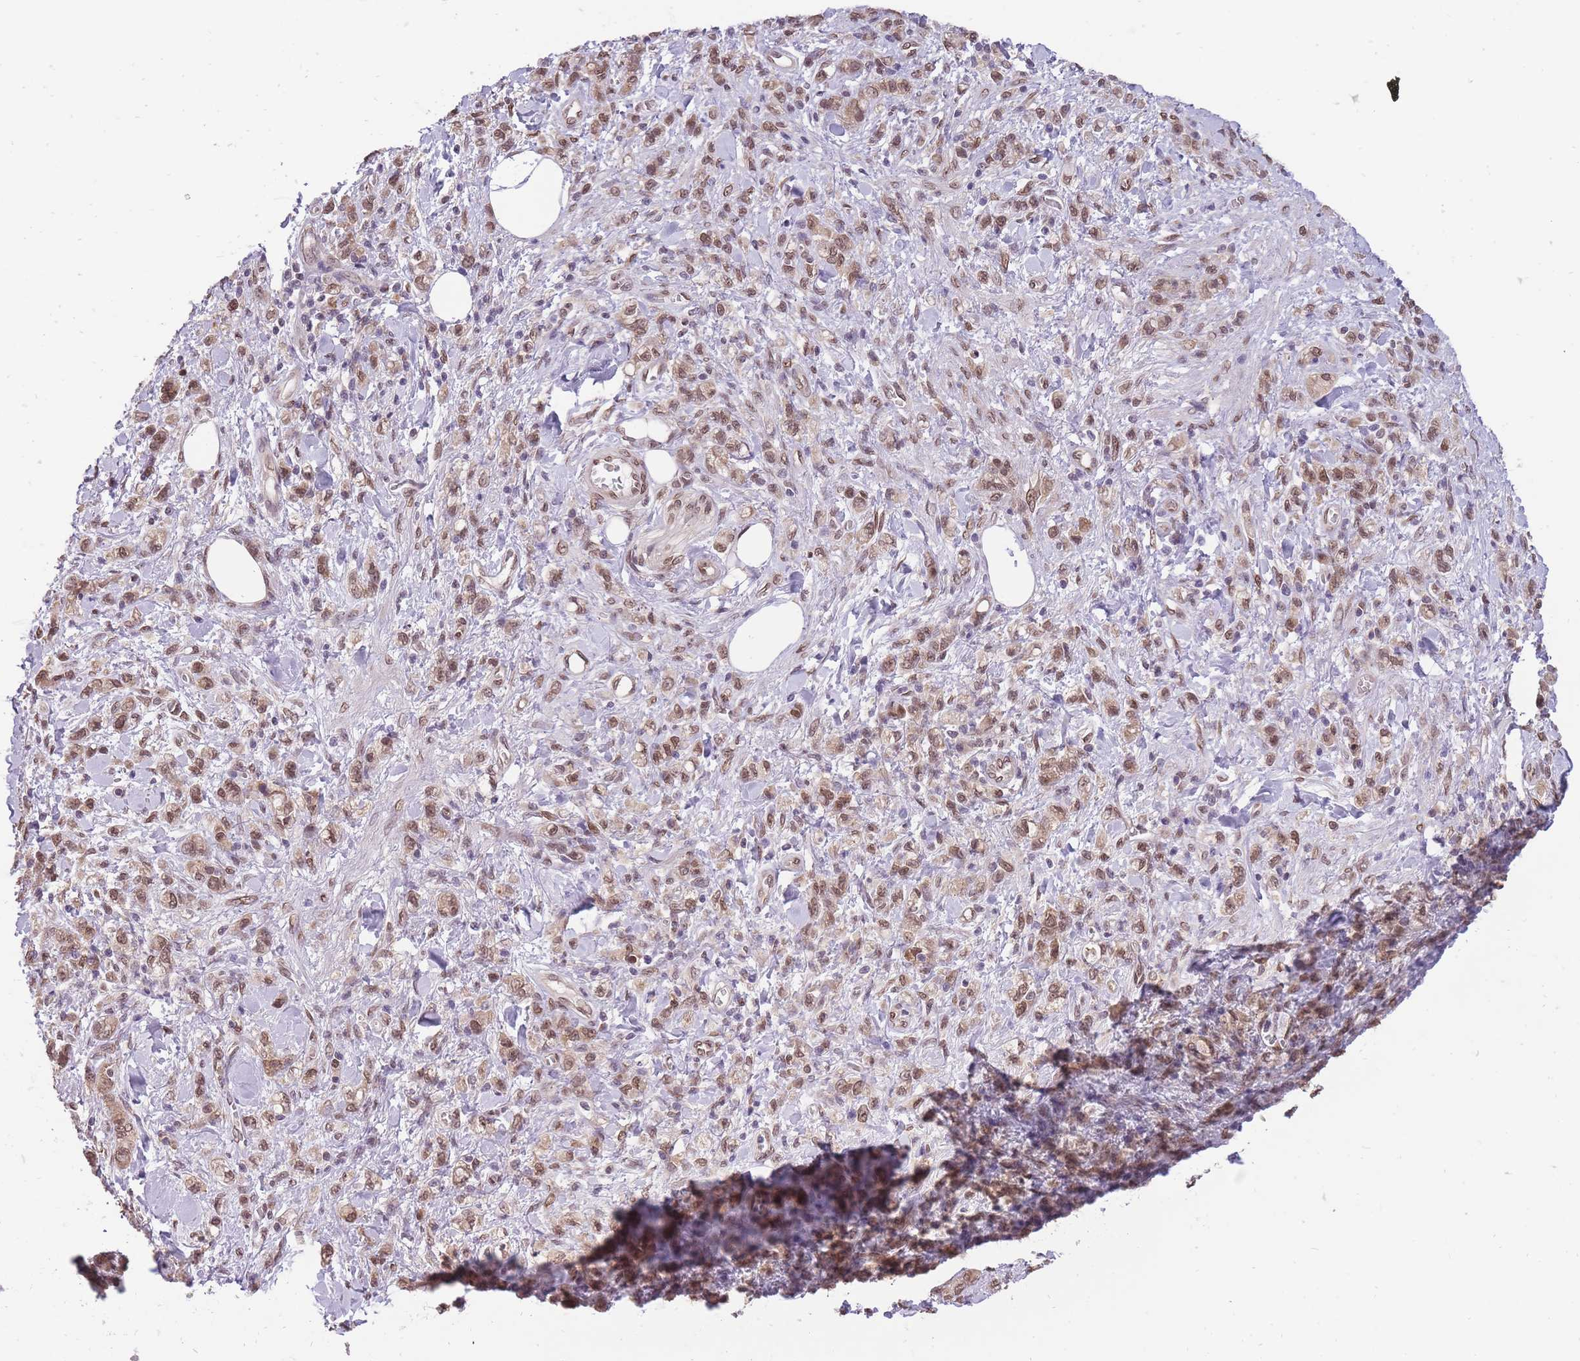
{"staining": {"intensity": "weak", "quantity": ">75%", "location": "cytoplasmic/membranous,nuclear"}, "tissue": "stomach cancer", "cell_type": "Tumor cells", "image_type": "cancer", "snomed": [{"axis": "morphology", "description": "Adenocarcinoma, NOS"}, {"axis": "topography", "description": "Stomach"}], "caption": "A histopathology image showing weak cytoplasmic/membranous and nuclear staining in about >75% of tumor cells in stomach cancer, as visualized by brown immunohistochemical staining.", "gene": "CDIP1", "patient": {"sex": "male", "age": 77}}